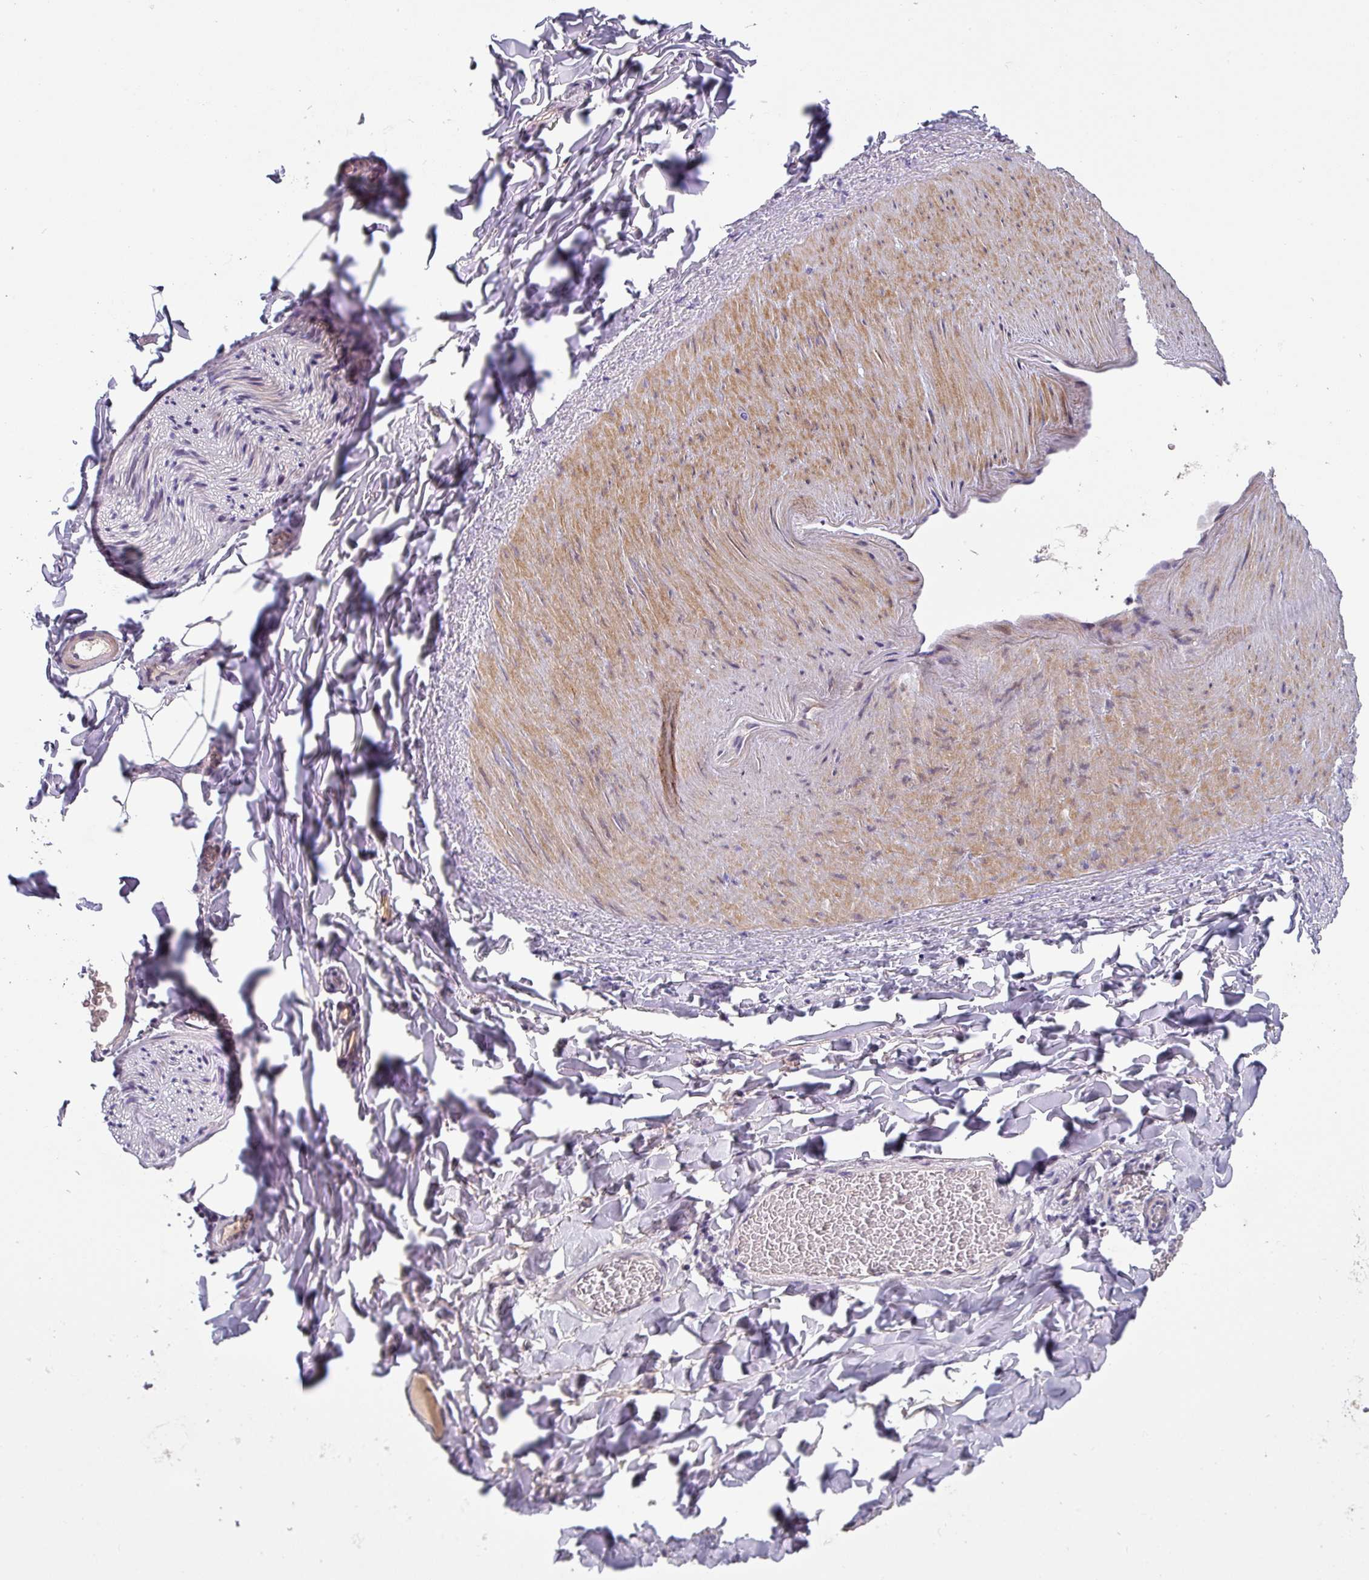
{"staining": {"intensity": "negative", "quantity": "none", "location": "none"}, "tissue": "adipose tissue", "cell_type": "Adipocytes", "image_type": "normal", "snomed": [{"axis": "morphology", "description": "Normal tissue, NOS"}, {"axis": "morphology", "description": "Carcinoma, NOS"}, {"axis": "topography", "description": "Pancreas"}, {"axis": "topography", "description": "Peripheral nerve tissue"}], "caption": "An IHC micrograph of benign adipose tissue is shown. There is no staining in adipocytes of adipose tissue.", "gene": "KLHL3", "patient": {"sex": "female", "age": 29}}